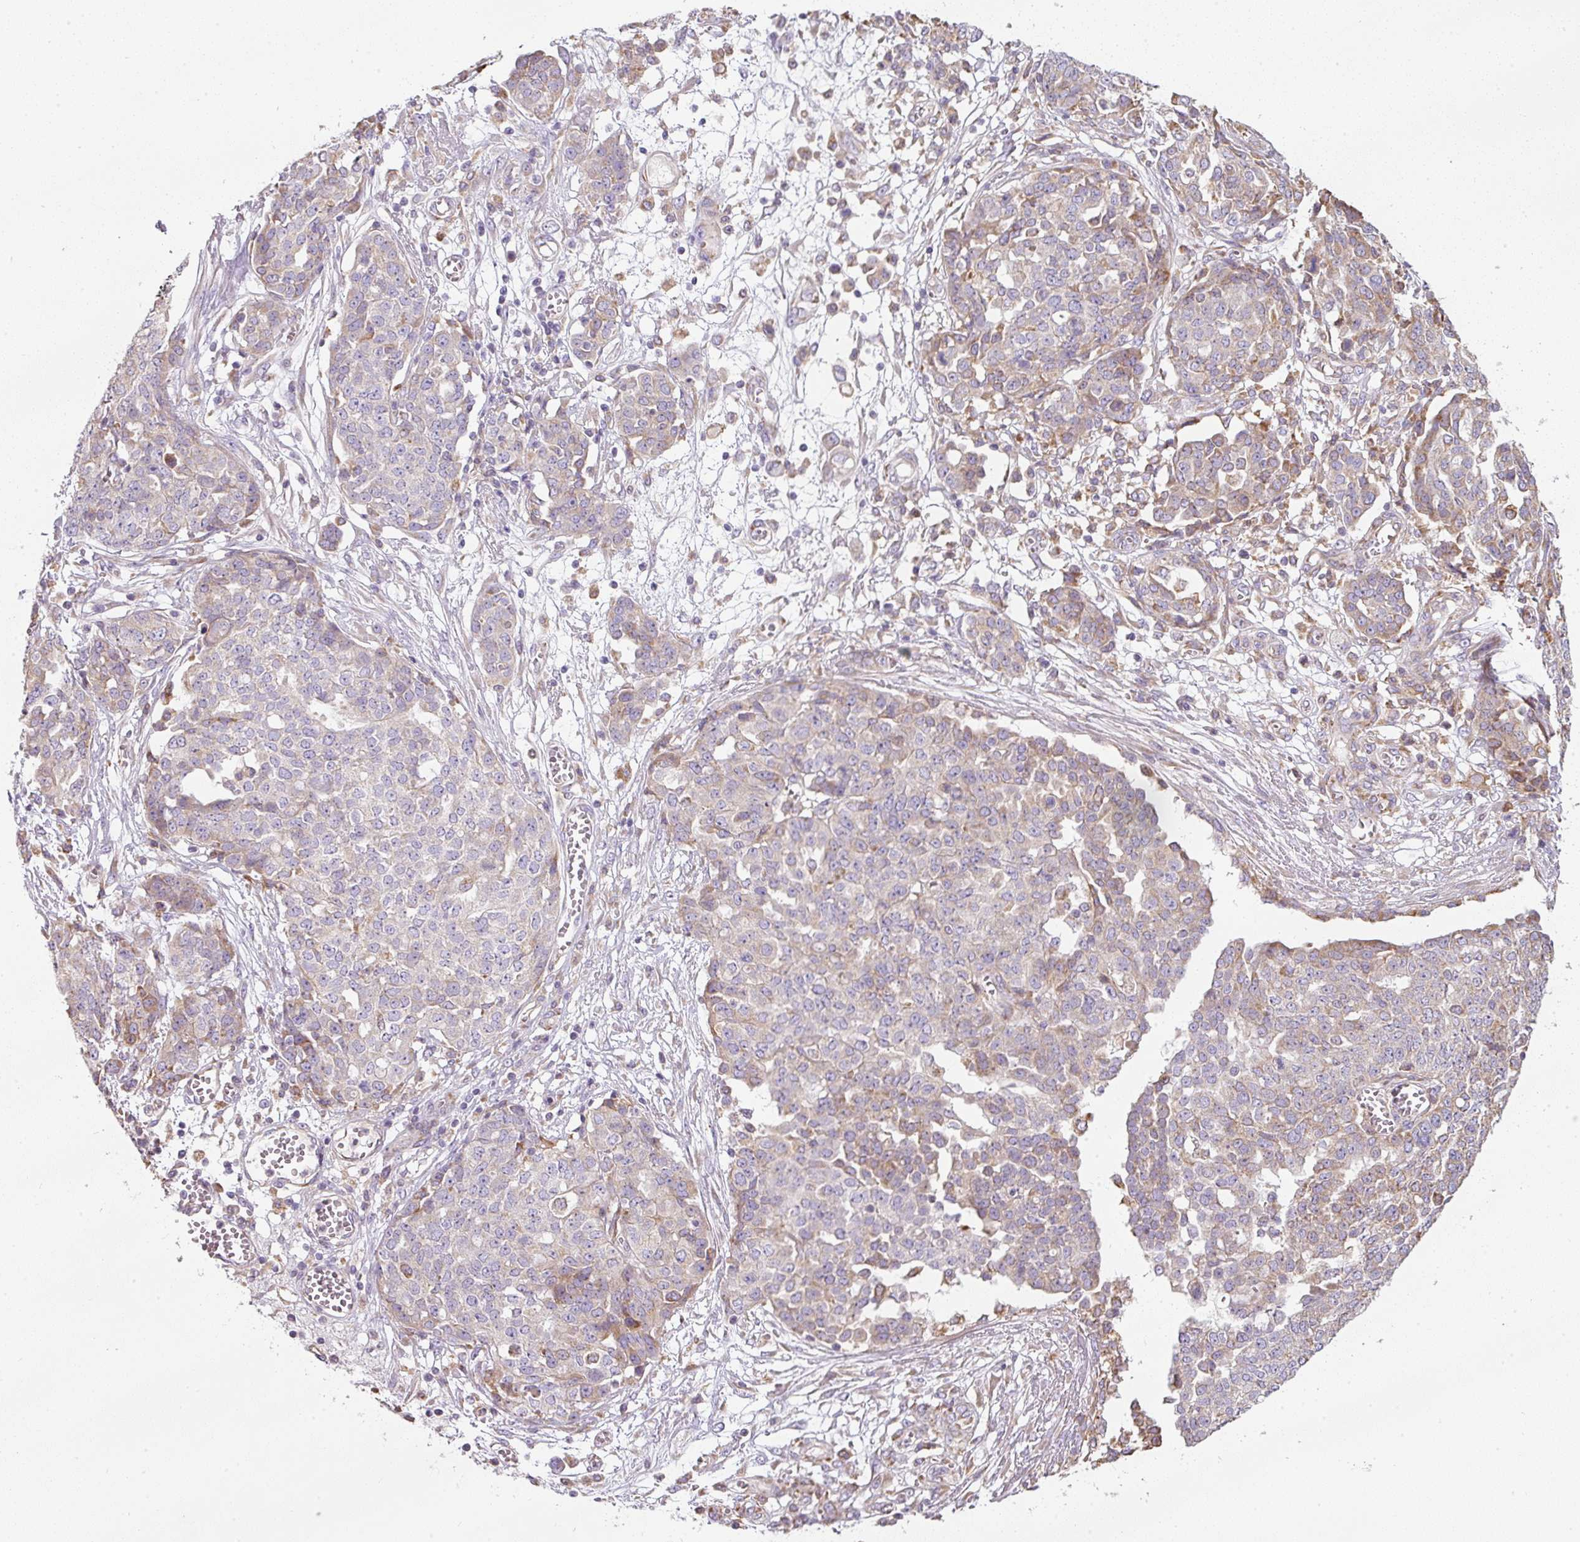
{"staining": {"intensity": "weak", "quantity": "25%-75%", "location": "cytoplasmic/membranous"}, "tissue": "ovarian cancer", "cell_type": "Tumor cells", "image_type": "cancer", "snomed": [{"axis": "morphology", "description": "Cystadenocarcinoma, serous, NOS"}, {"axis": "topography", "description": "Soft tissue"}, {"axis": "topography", "description": "Ovary"}], "caption": "Serous cystadenocarcinoma (ovarian) stained with a protein marker reveals weak staining in tumor cells.", "gene": "MORN4", "patient": {"sex": "female", "age": 57}}